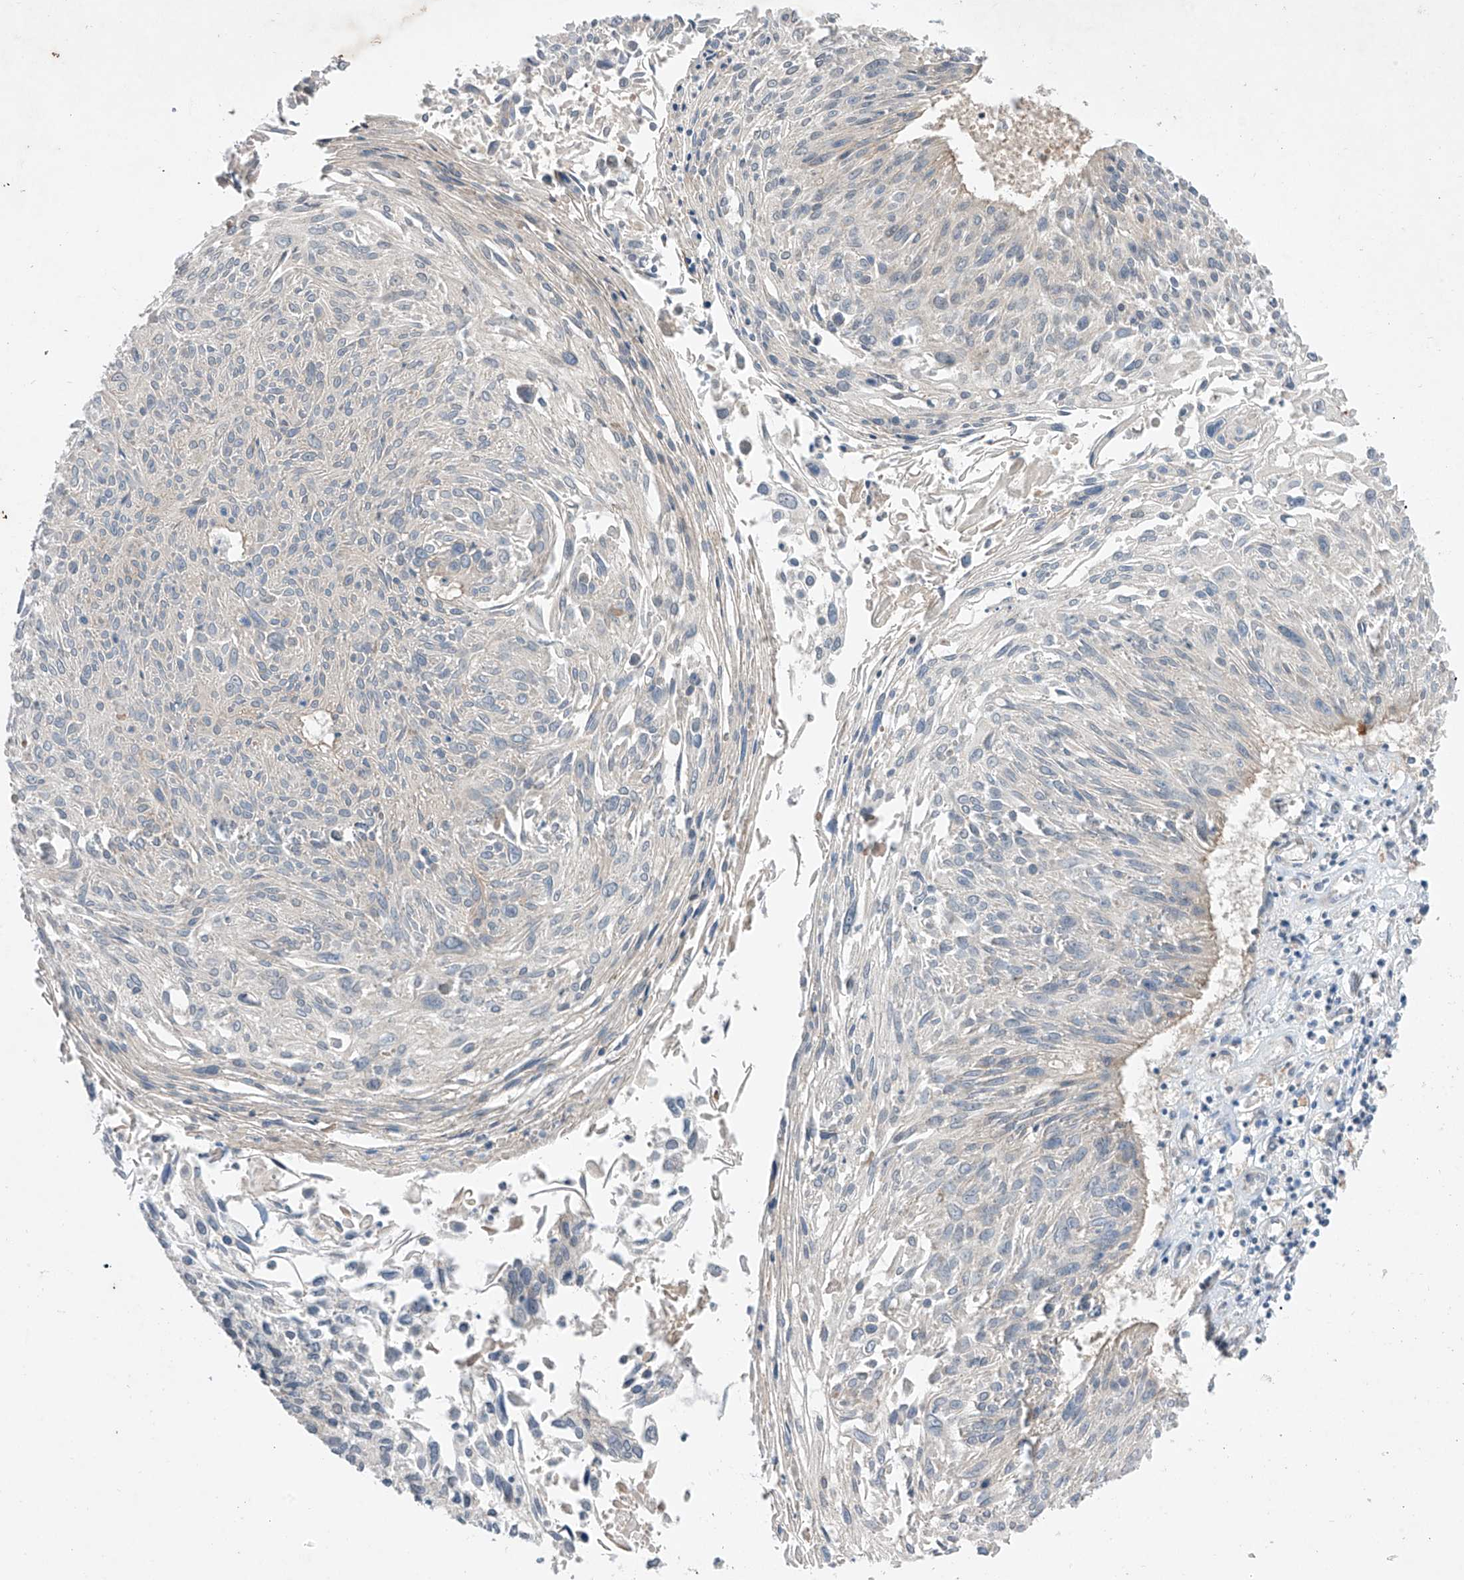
{"staining": {"intensity": "negative", "quantity": "none", "location": "none"}, "tissue": "cervical cancer", "cell_type": "Tumor cells", "image_type": "cancer", "snomed": [{"axis": "morphology", "description": "Squamous cell carcinoma, NOS"}, {"axis": "topography", "description": "Cervix"}], "caption": "Tumor cells are negative for protein expression in human cervical cancer (squamous cell carcinoma). The staining is performed using DAB brown chromogen with nuclei counter-stained in using hematoxylin.", "gene": "ABLIM2", "patient": {"sex": "female", "age": 51}}